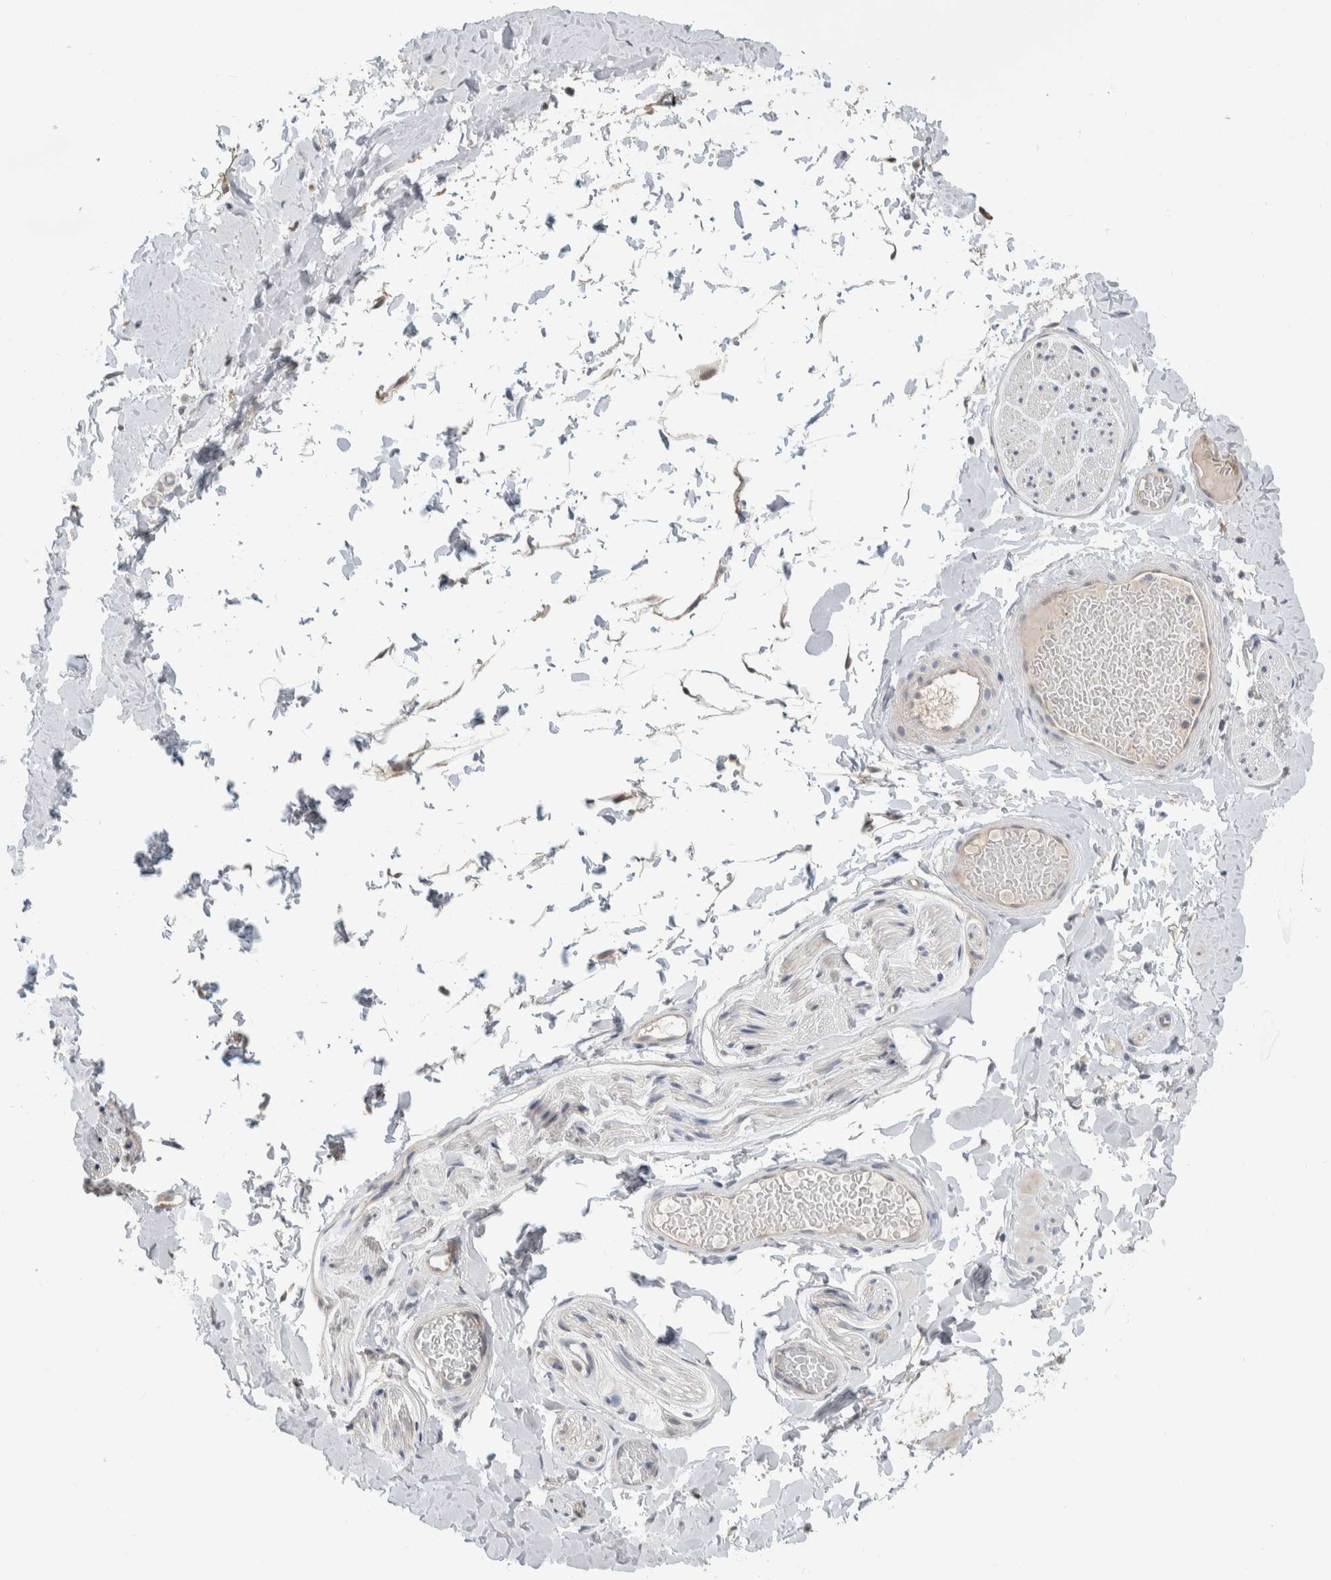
{"staining": {"intensity": "negative", "quantity": "none", "location": "none"}, "tissue": "adipose tissue", "cell_type": "Adipocytes", "image_type": "normal", "snomed": [{"axis": "morphology", "description": "Normal tissue, NOS"}, {"axis": "topography", "description": "Adipose tissue"}, {"axis": "topography", "description": "Vascular tissue"}, {"axis": "topography", "description": "Peripheral nerve tissue"}], "caption": "Normal adipose tissue was stained to show a protein in brown. There is no significant positivity in adipocytes.", "gene": "SHPK", "patient": {"sex": "male", "age": 25}}